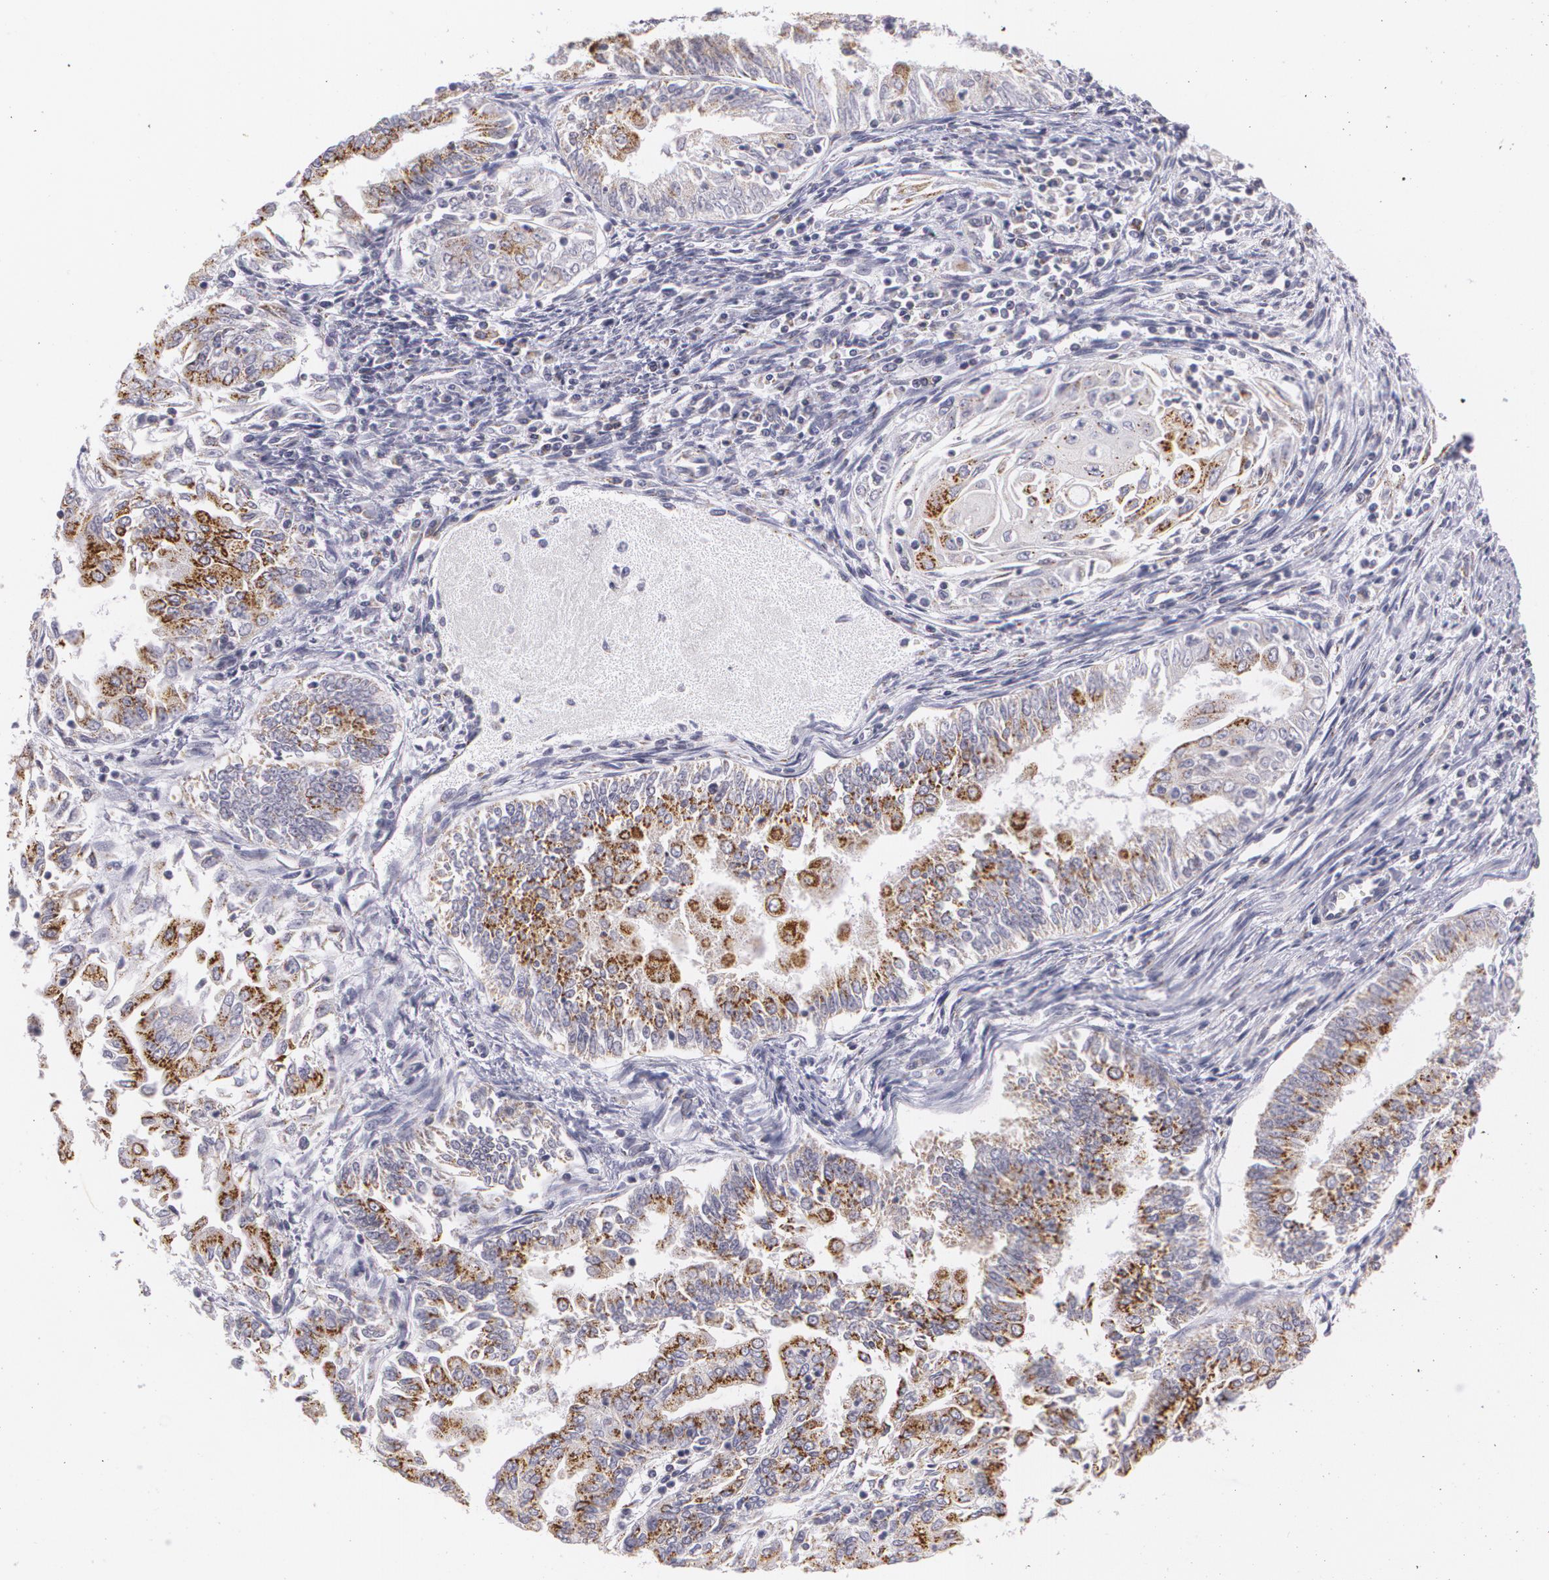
{"staining": {"intensity": "moderate", "quantity": ">75%", "location": "cytoplasmic/membranous"}, "tissue": "endometrial cancer", "cell_type": "Tumor cells", "image_type": "cancer", "snomed": [{"axis": "morphology", "description": "Adenocarcinoma, NOS"}, {"axis": "topography", "description": "Endometrium"}], "caption": "Endometrial cancer (adenocarcinoma) stained for a protein shows moderate cytoplasmic/membranous positivity in tumor cells.", "gene": "CILK1", "patient": {"sex": "female", "age": 75}}